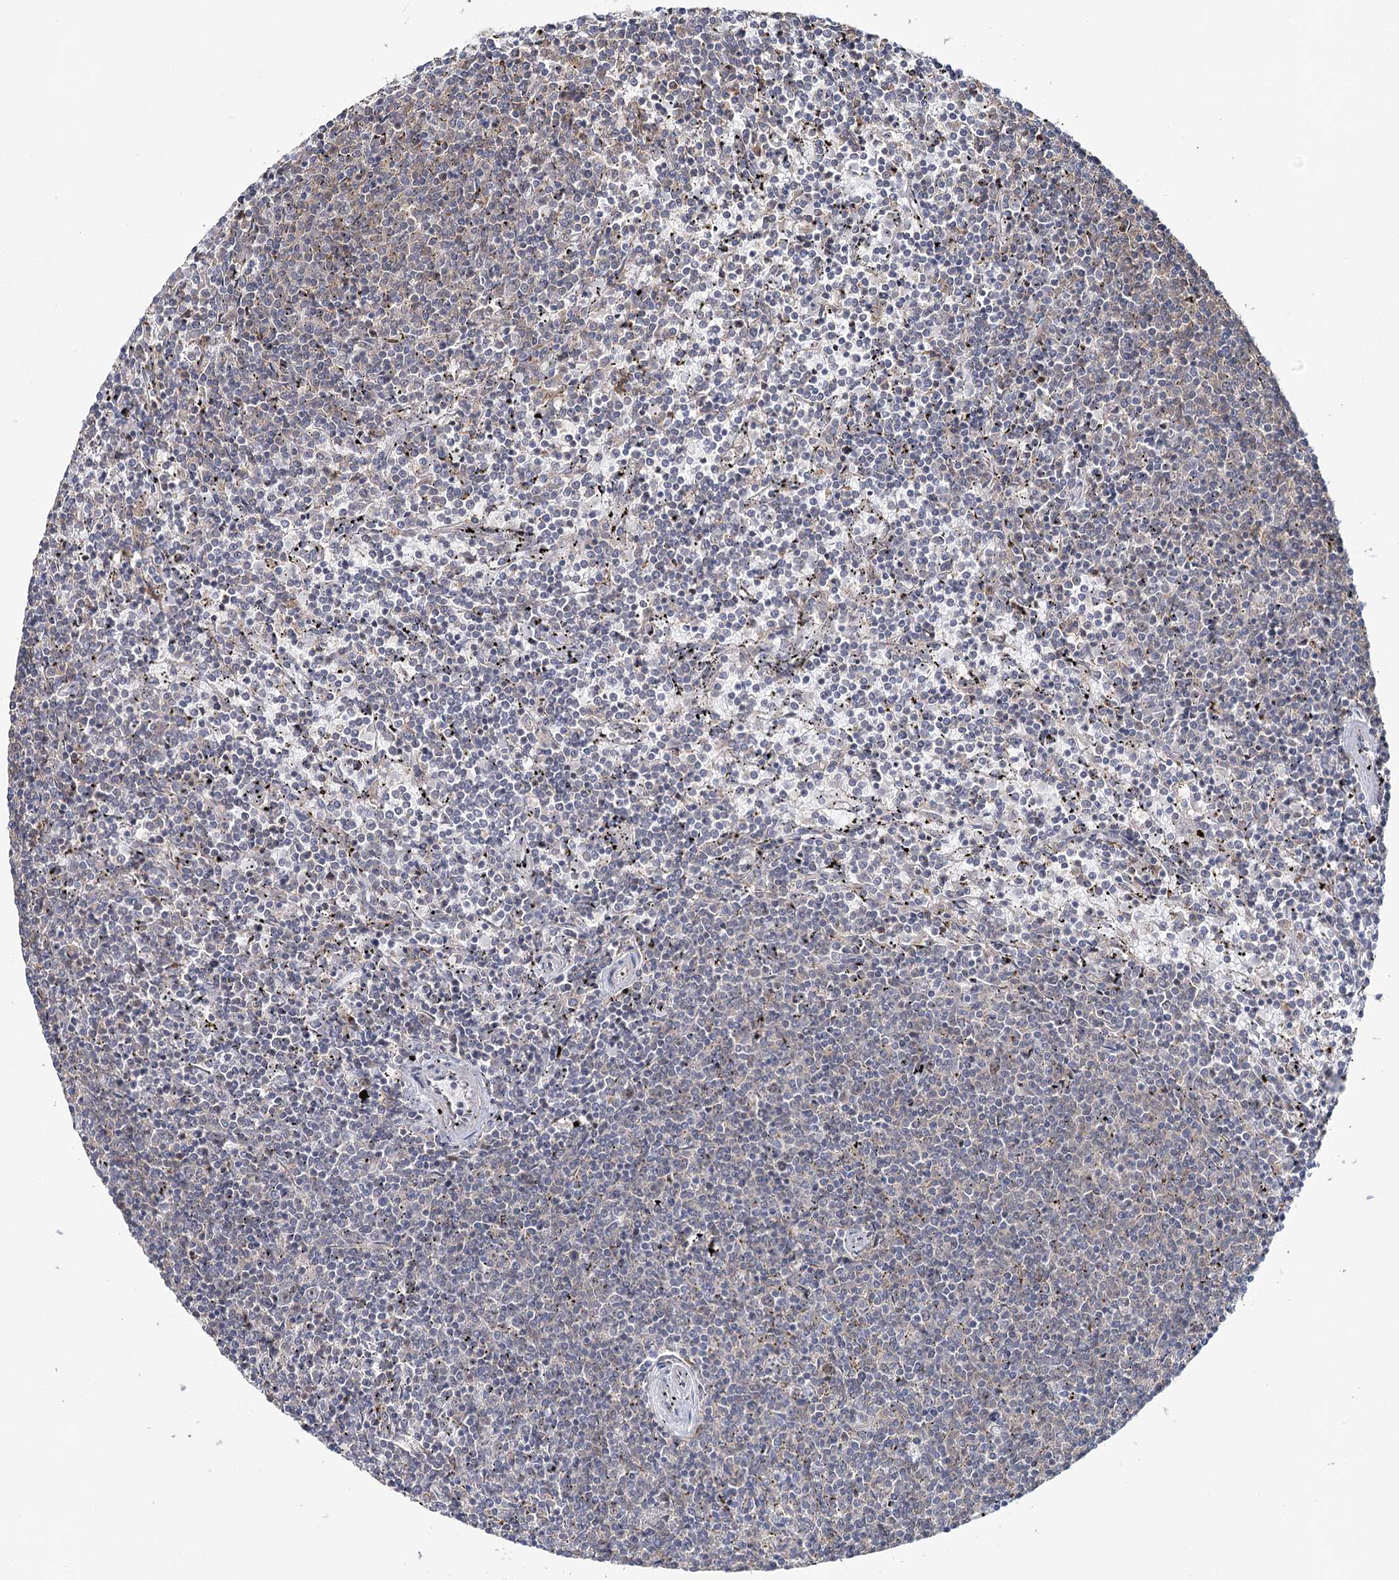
{"staining": {"intensity": "negative", "quantity": "none", "location": "none"}, "tissue": "lymphoma", "cell_type": "Tumor cells", "image_type": "cancer", "snomed": [{"axis": "morphology", "description": "Malignant lymphoma, non-Hodgkin's type, Low grade"}, {"axis": "topography", "description": "Spleen"}], "caption": "IHC image of neoplastic tissue: human lymphoma stained with DAB shows no significant protein positivity in tumor cells. The staining is performed using DAB brown chromogen with nuclei counter-stained in using hematoxylin.", "gene": "ZC3H8", "patient": {"sex": "female", "age": 50}}